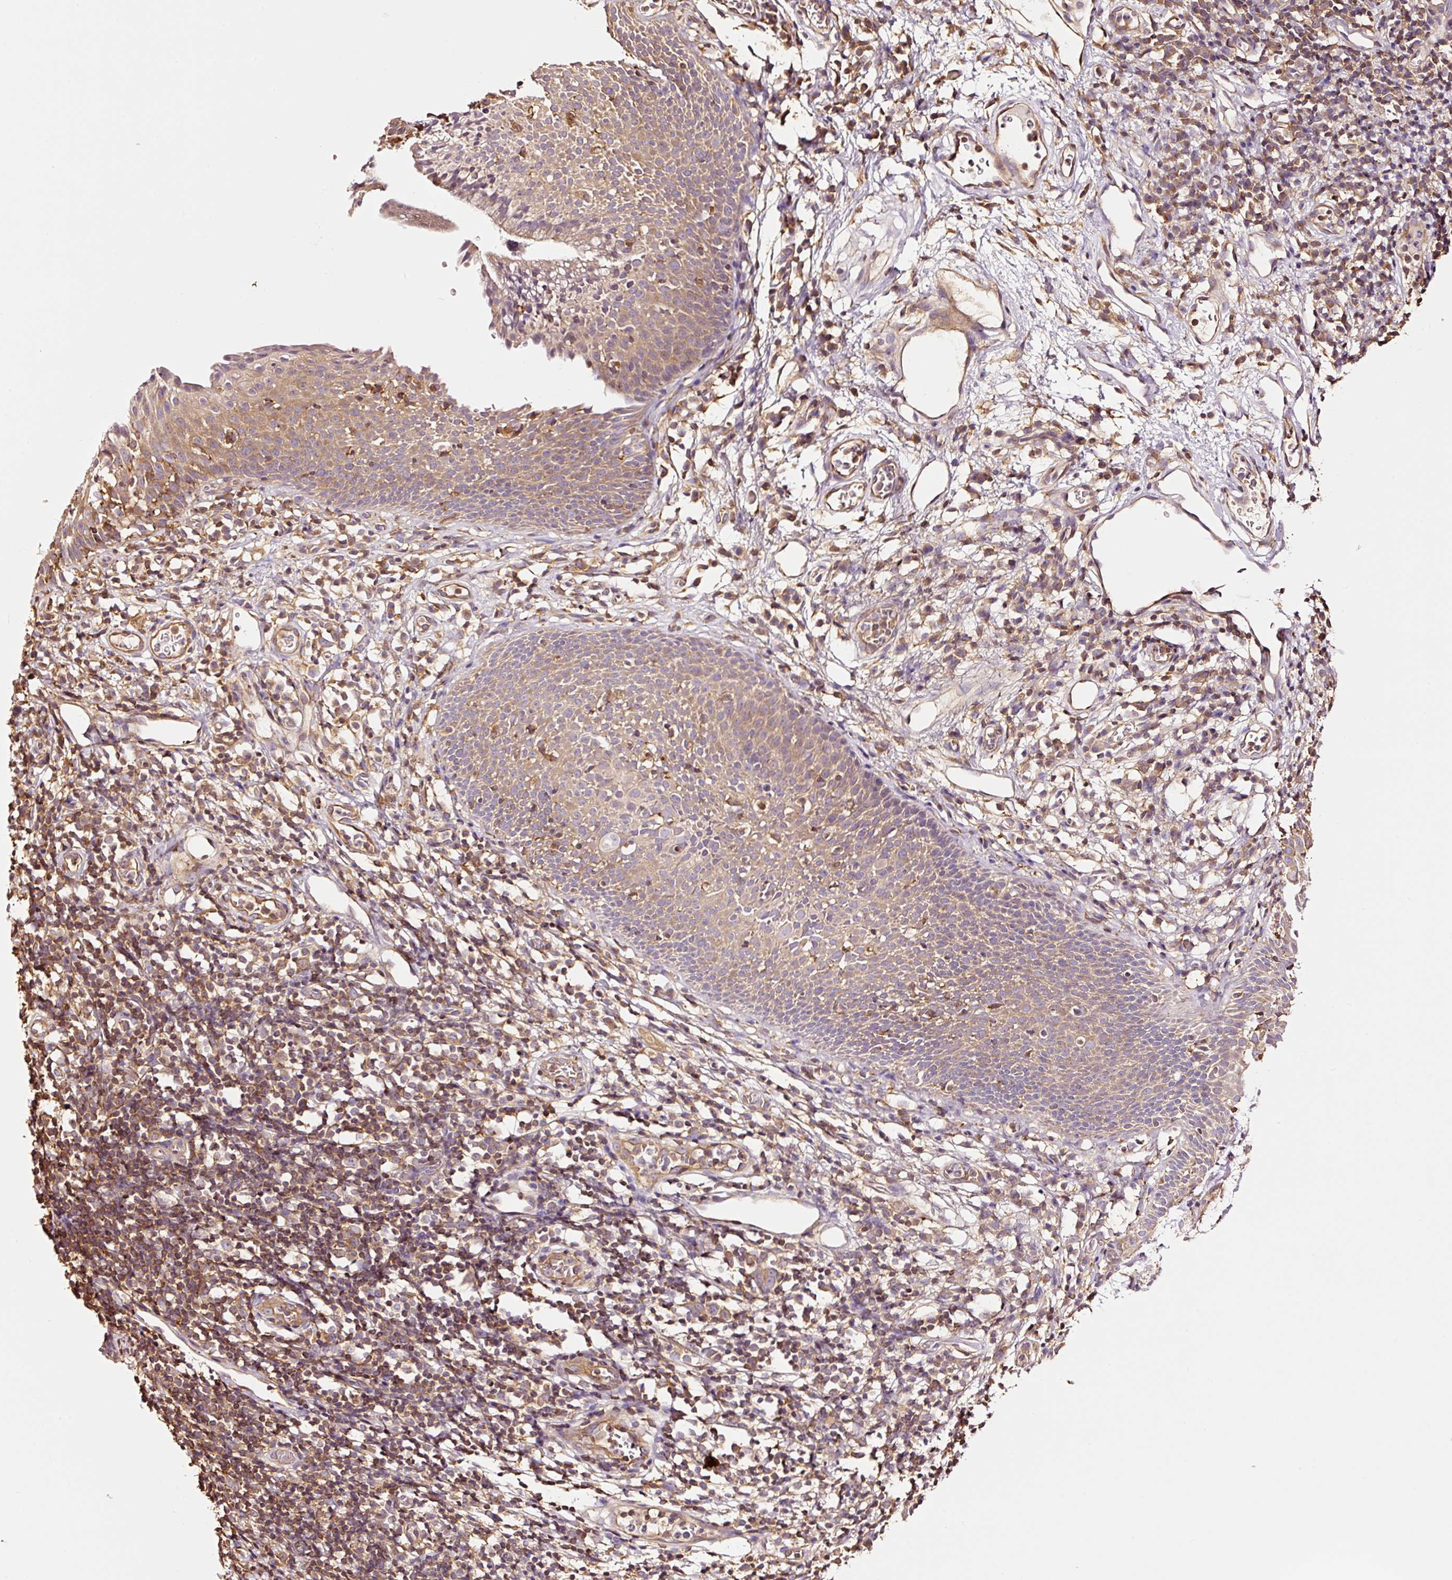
{"staining": {"intensity": "moderate", "quantity": "25%-75%", "location": "cytoplasmic/membranous"}, "tissue": "nasopharynx", "cell_type": "Respiratory epithelial cells", "image_type": "normal", "snomed": [{"axis": "morphology", "description": "Normal tissue, NOS"}, {"axis": "topography", "description": "Lymph node"}, {"axis": "topography", "description": "Cartilage tissue"}, {"axis": "topography", "description": "Nasopharynx"}], "caption": "This is a histology image of IHC staining of normal nasopharynx, which shows moderate expression in the cytoplasmic/membranous of respiratory epithelial cells.", "gene": "METAP1", "patient": {"sex": "male", "age": 63}}